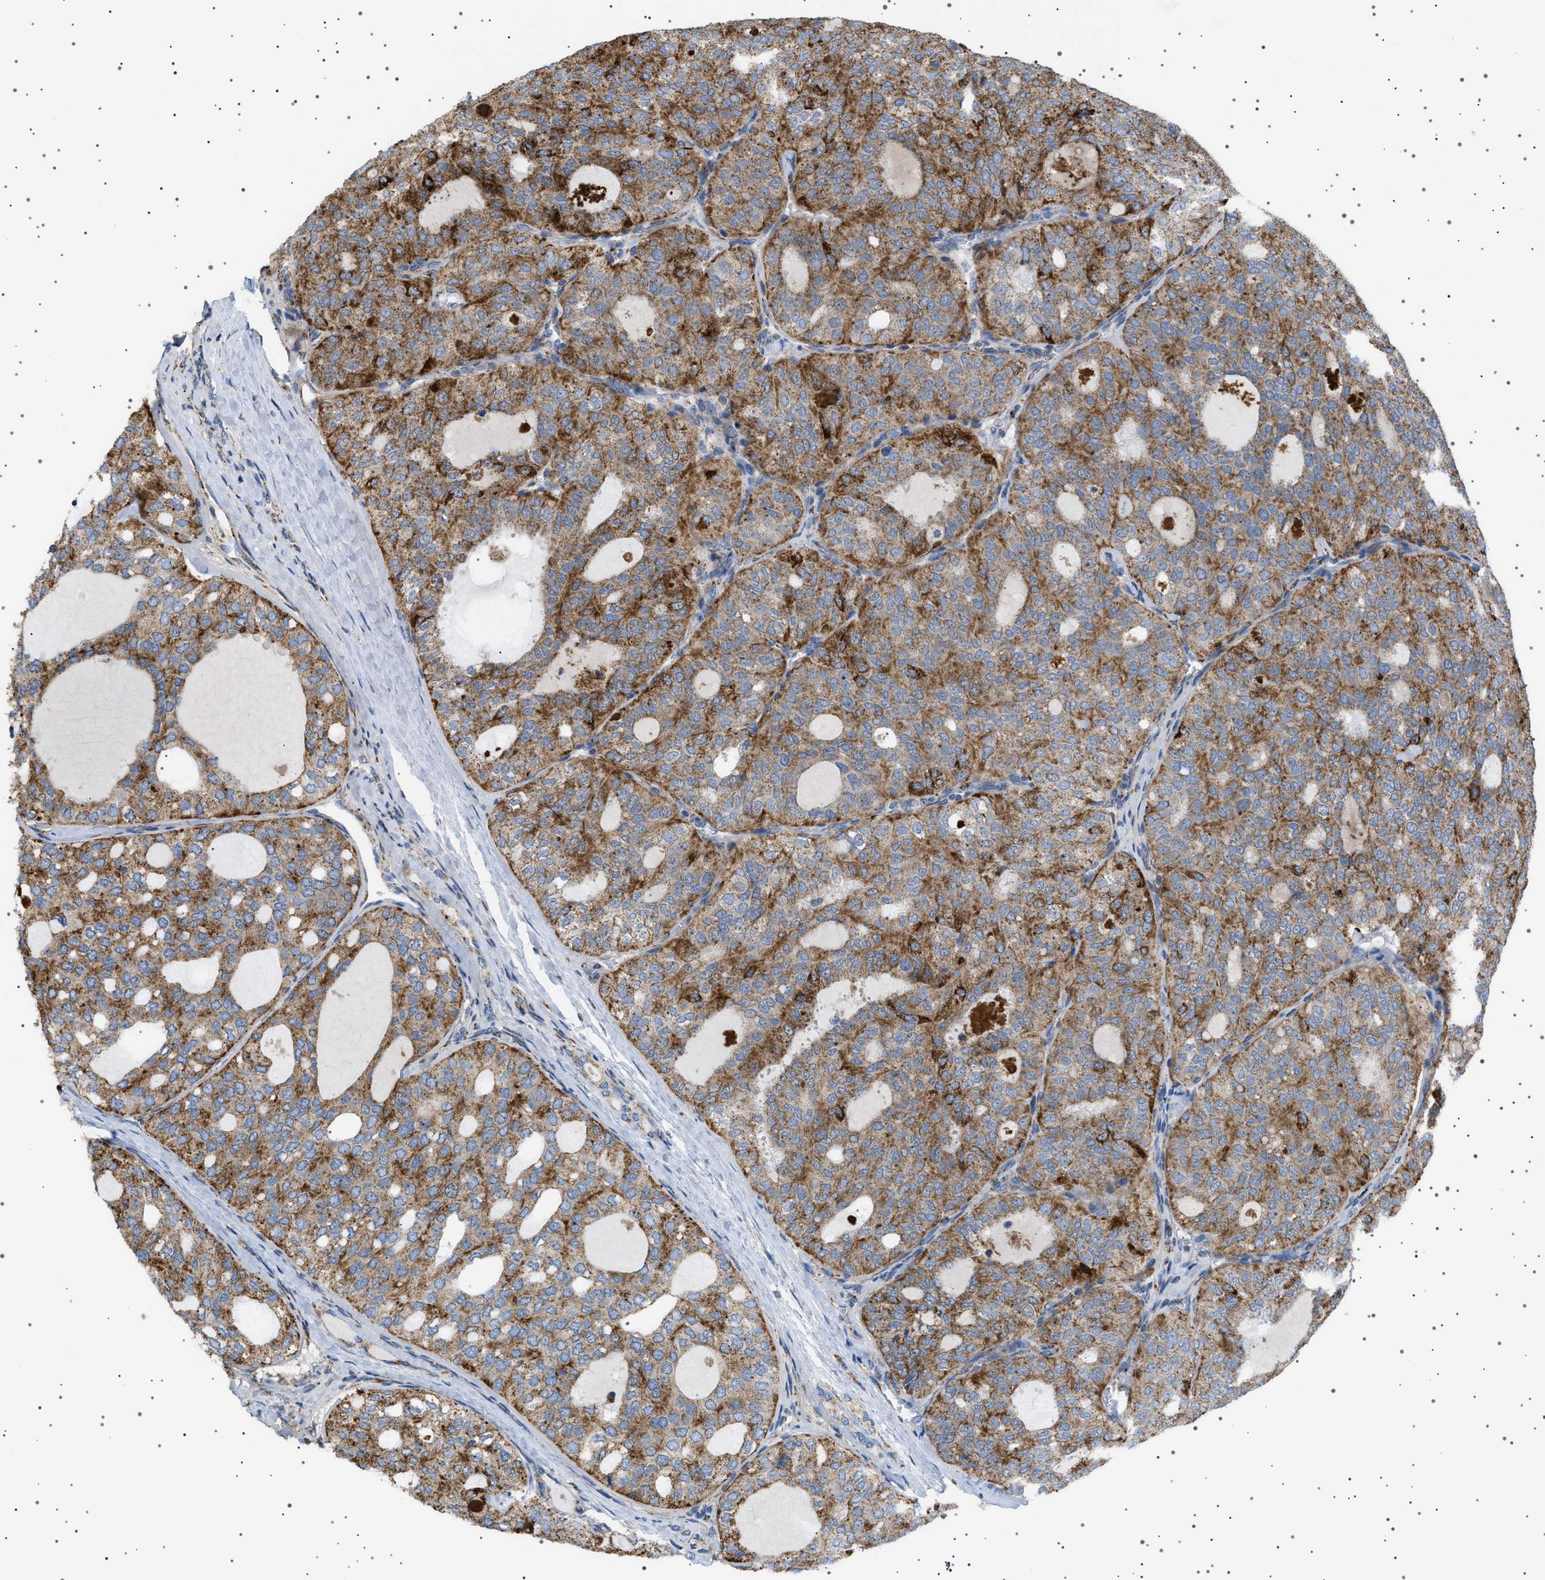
{"staining": {"intensity": "strong", "quantity": ">75%", "location": "cytoplasmic/membranous"}, "tissue": "thyroid cancer", "cell_type": "Tumor cells", "image_type": "cancer", "snomed": [{"axis": "morphology", "description": "Follicular adenoma carcinoma, NOS"}, {"axis": "topography", "description": "Thyroid gland"}], "caption": "Strong cytoplasmic/membranous expression for a protein is present in about >75% of tumor cells of thyroid cancer (follicular adenoma carcinoma) using immunohistochemistry (IHC).", "gene": "UBXN8", "patient": {"sex": "male", "age": 75}}